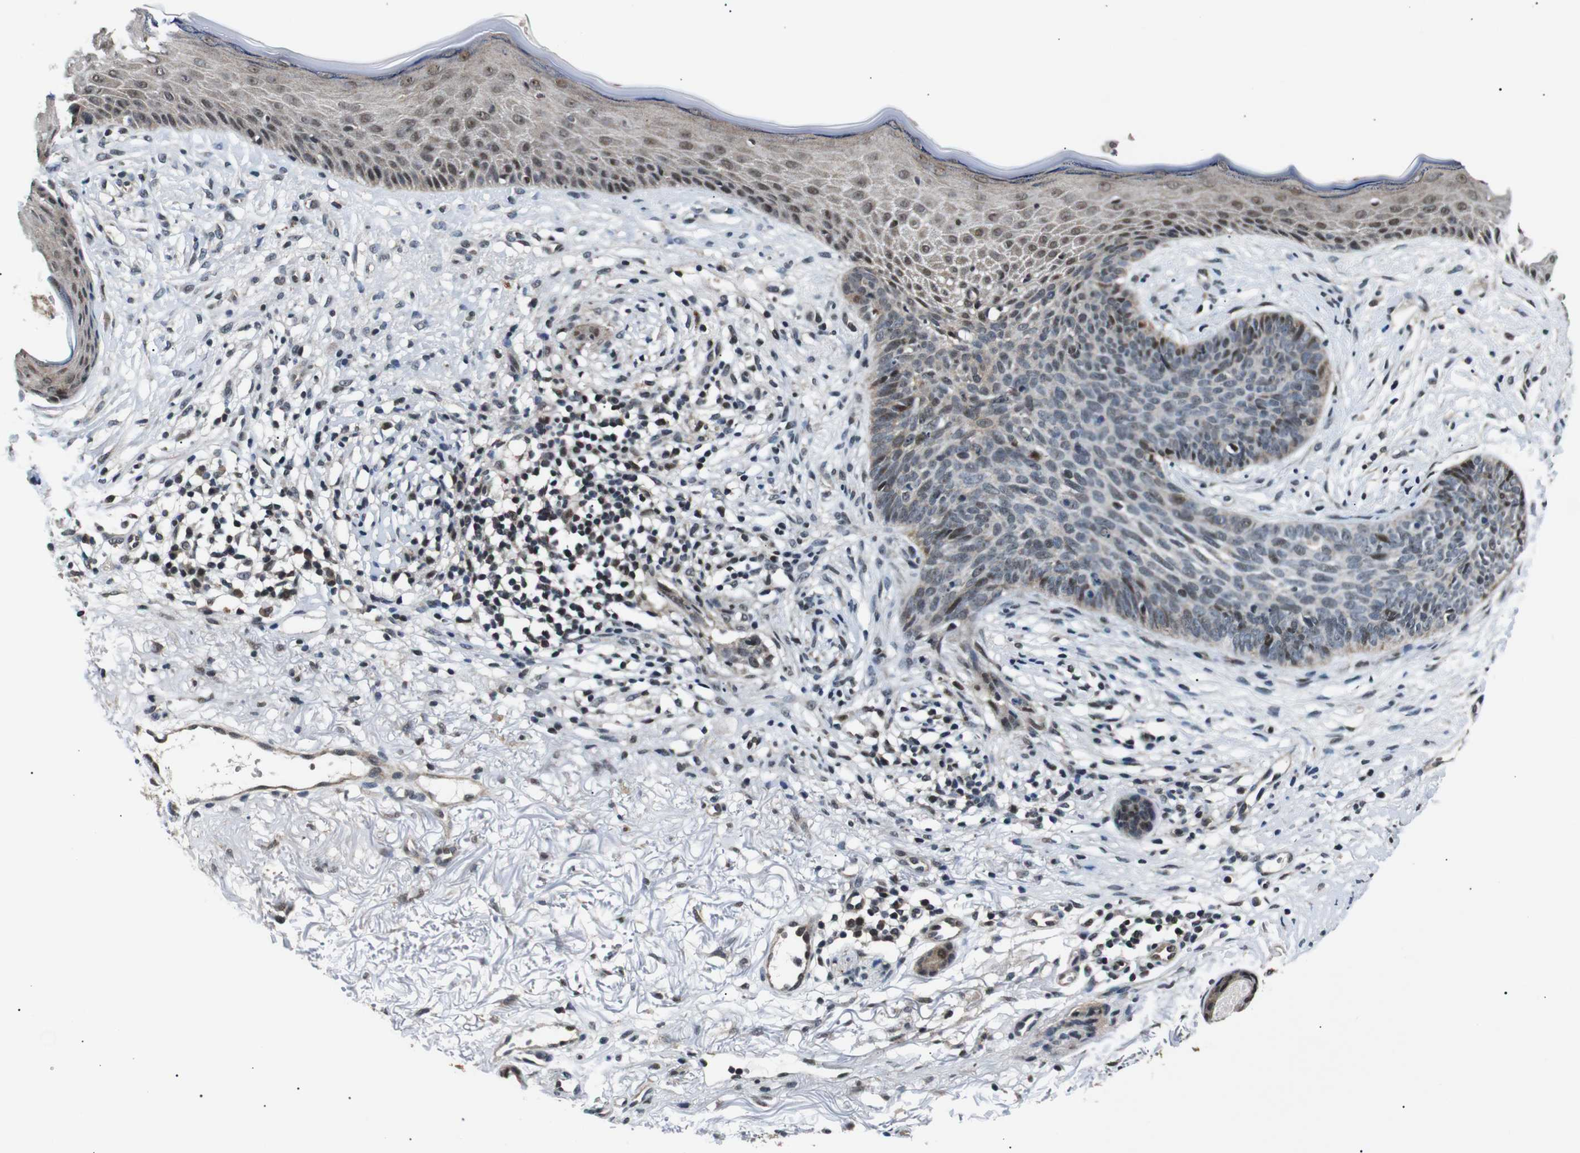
{"staining": {"intensity": "moderate", "quantity": "<25%", "location": "nuclear"}, "tissue": "skin cancer", "cell_type": "Tumor cells", "image_type": "cancer", "snomed": [{"axis": "morphology", "description": "Basal cell carcinoma"}, {"axis": "topography", "description": "Skin"}], "caption": "Protein expression analysis of skin cancer (basal cell carcinoma) shows moderate nuclear positivity in approximately <25% of tumor cells.", "gene": "SKP1", "patient": {"sex": "female", "age": 70}}